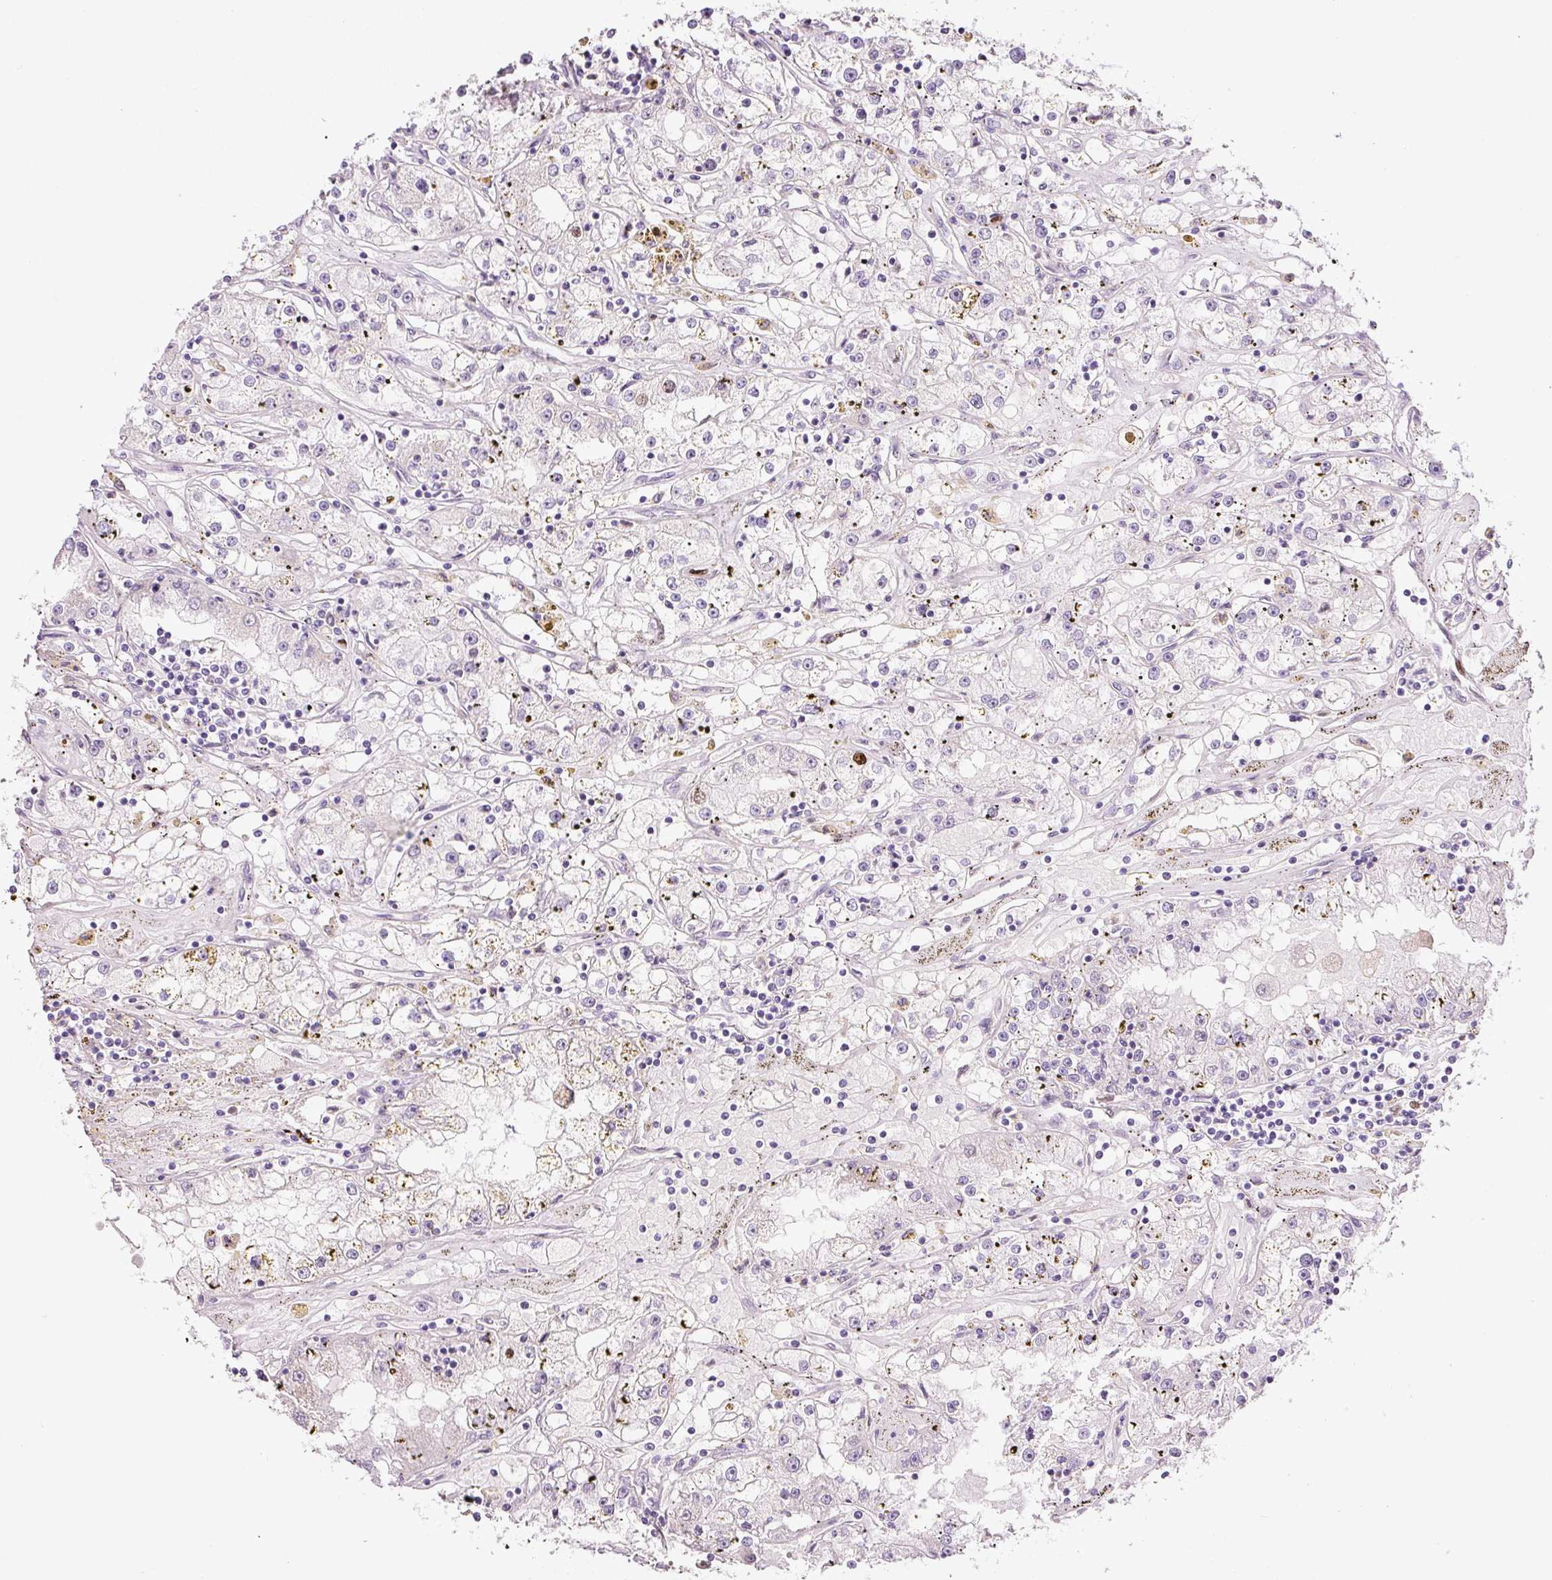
{"staining": {"intensity": "negative", "quantity": "none", "location": "none"}, "tissue": "renal cancer", "cell_type": "Tumor cells", "image_type": "cancer", "snomed": [{"axis": "morphology", "description": "Adenocarcinoma, NOS"}, {"axis": "topography", "description": "Kidney"}], "caption": "High magnification brightfield microscopy of renal cancer stained with DAB (3,3'-diaminobenzidine) (brown) and counterstained with hematoxylin (blue): tumor cells show no significant expression.", "gene": "KPNA2", "patient": {"sex": "male", "age": 56}}